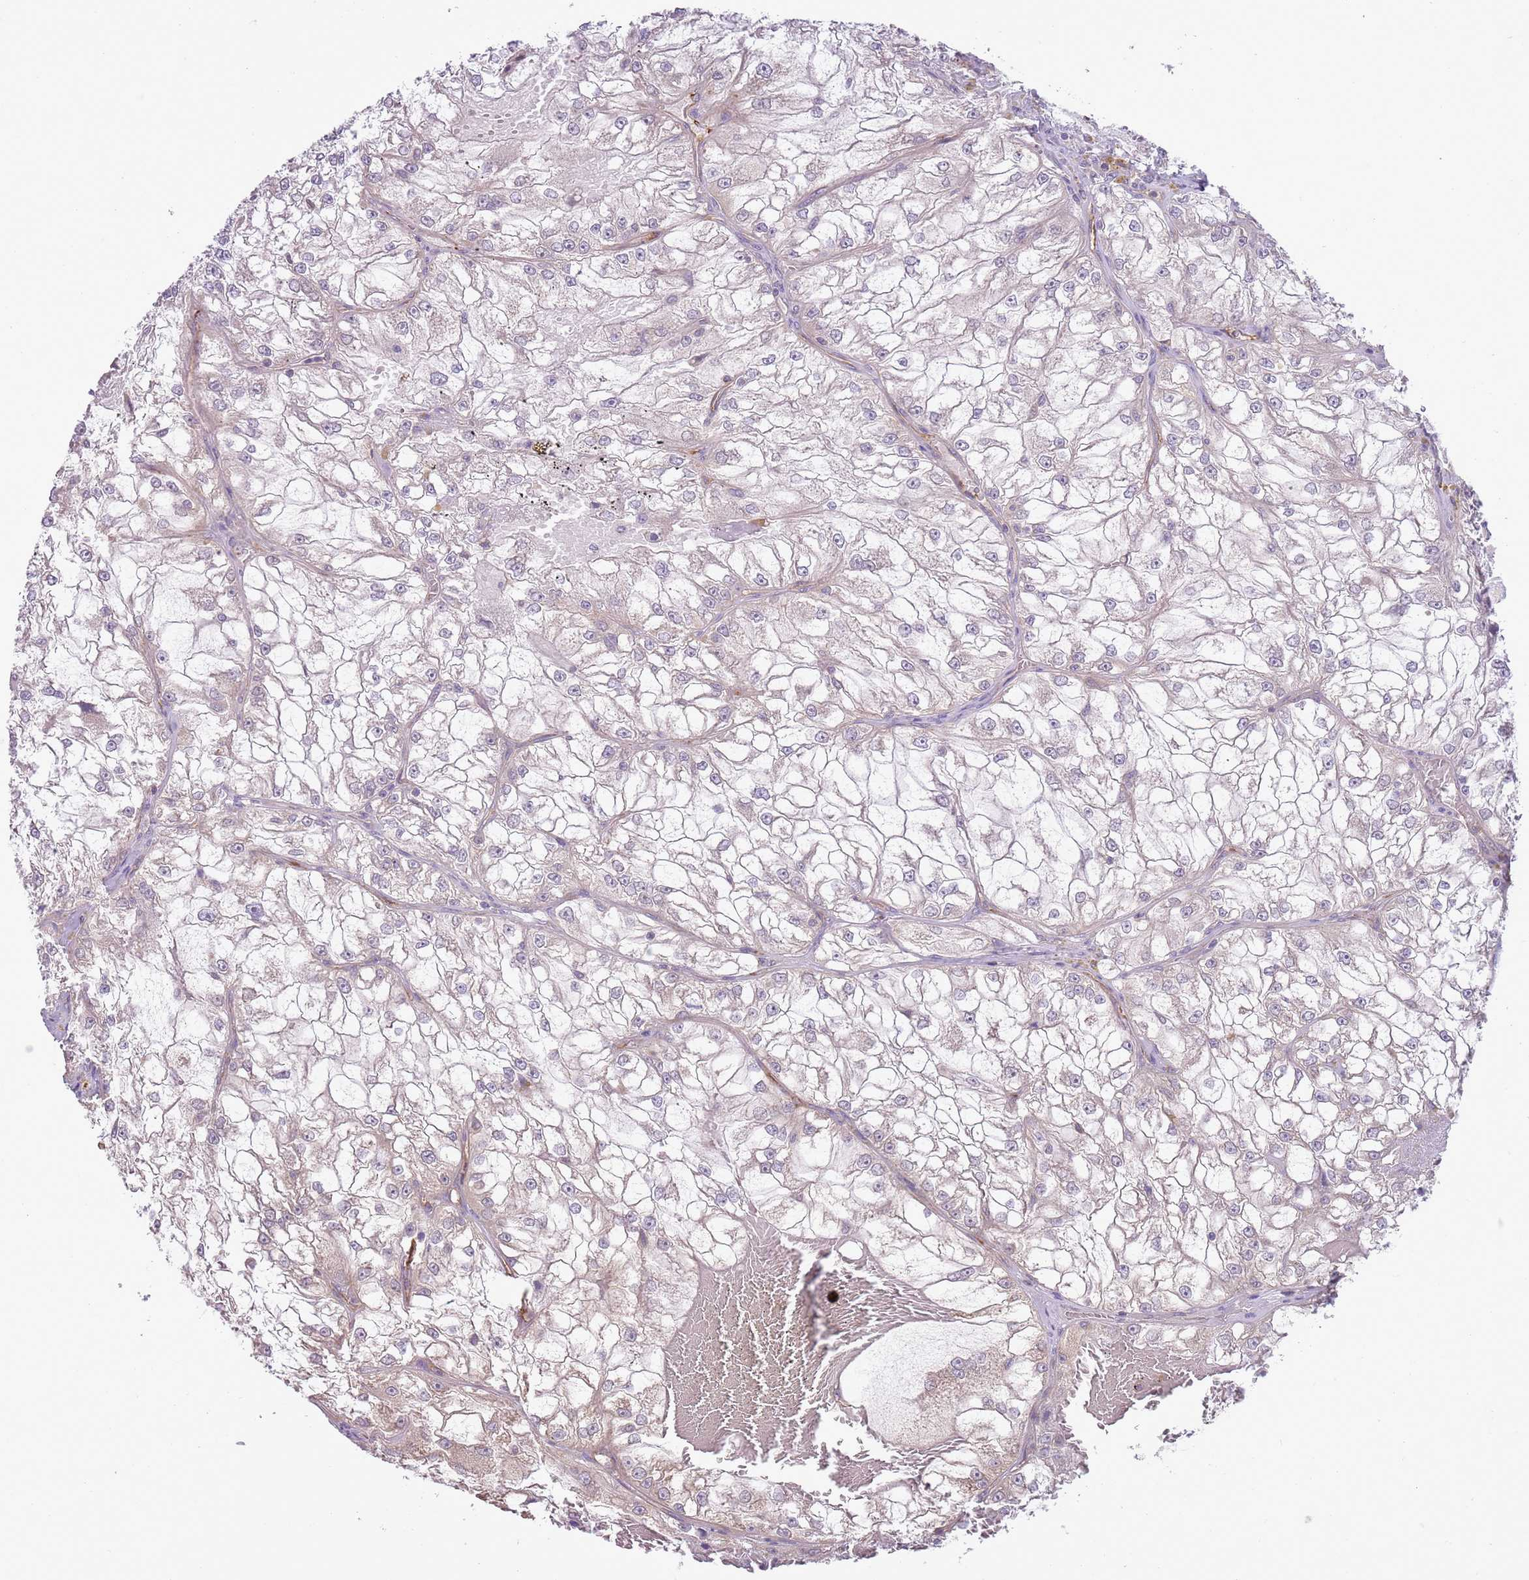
{"staining": {"intensity": "negative", "quantity": "none", "location": "none"}, "tissue": "renal cancer", "cell_type": "Tumor cells", "image_type": "cancer", "snomed": [{"axis": "morphology", "description": "Adenocarcinoma, NOS"}, {"axis": "topography", "description": "Kidney"}], "caption": "Immunohistochemistry of human renal cancer exhibits no positivity in tumor cells. (IHC, brightfield microscopy, high magnification).", "gene": "SKOR2", "patient": {"sex": "female", "age": 72}}